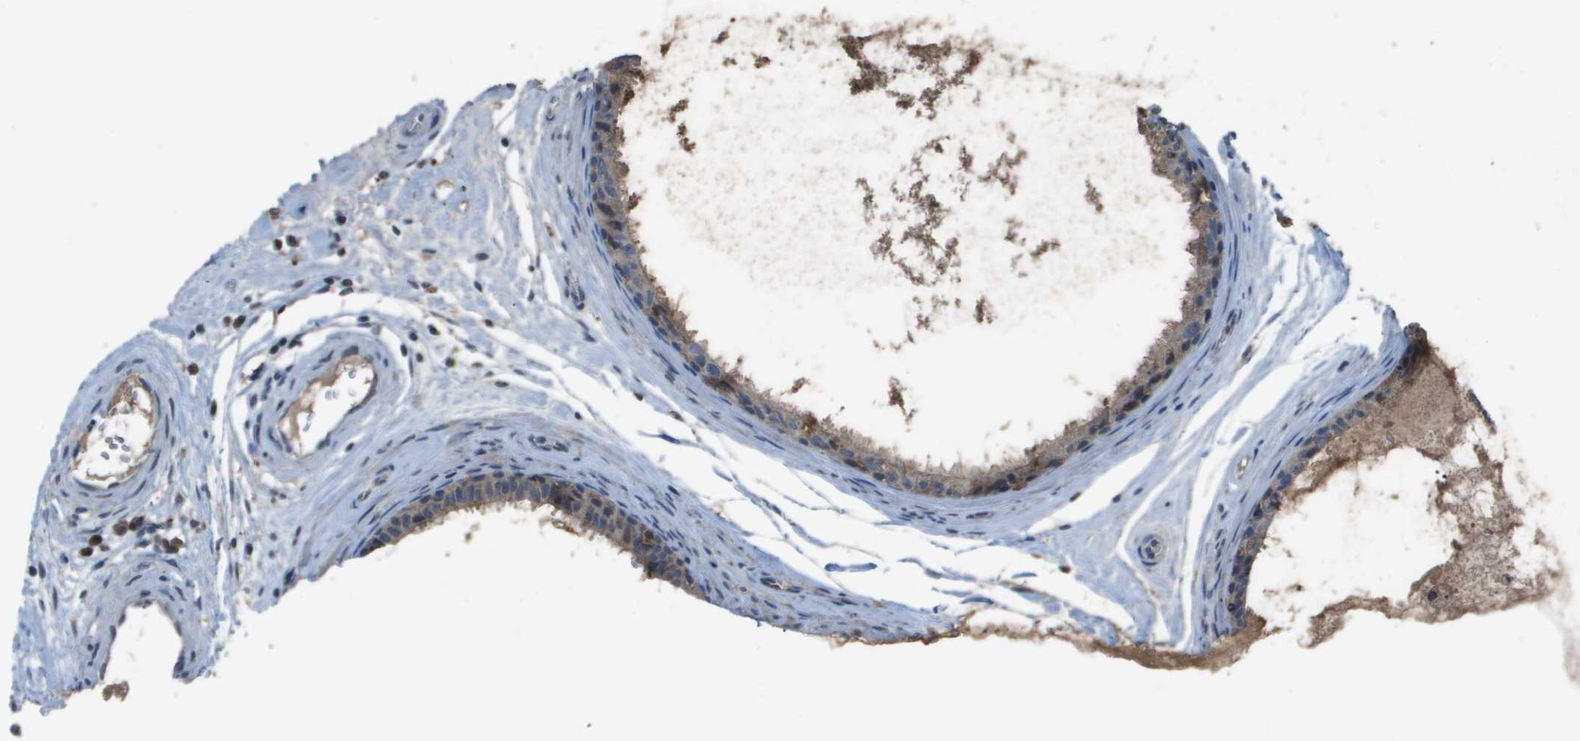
{"staining": {"intensity": "moderate", "quantity": ">75%", "location": "cytoplasmic/membranous"}, "tissue": "epididymis", "cell_type": "Glandular cells", "image_type": "normal", "snomed": [{"axis": "morphology", "description": "Normal tissue, NOS"}, {"axis": "morphology", "description": "Inflammation, NOS"}, {"axis": "topography", "description": "Epididymis"}], "caption": "Protein expression analysis of normal epididymis exhibits moderate cytoplasmic/membranous staining in approximately >75% of glandular cells.", "gene": "GOSR2", "patient": {"sex": "male", "age": 85}}